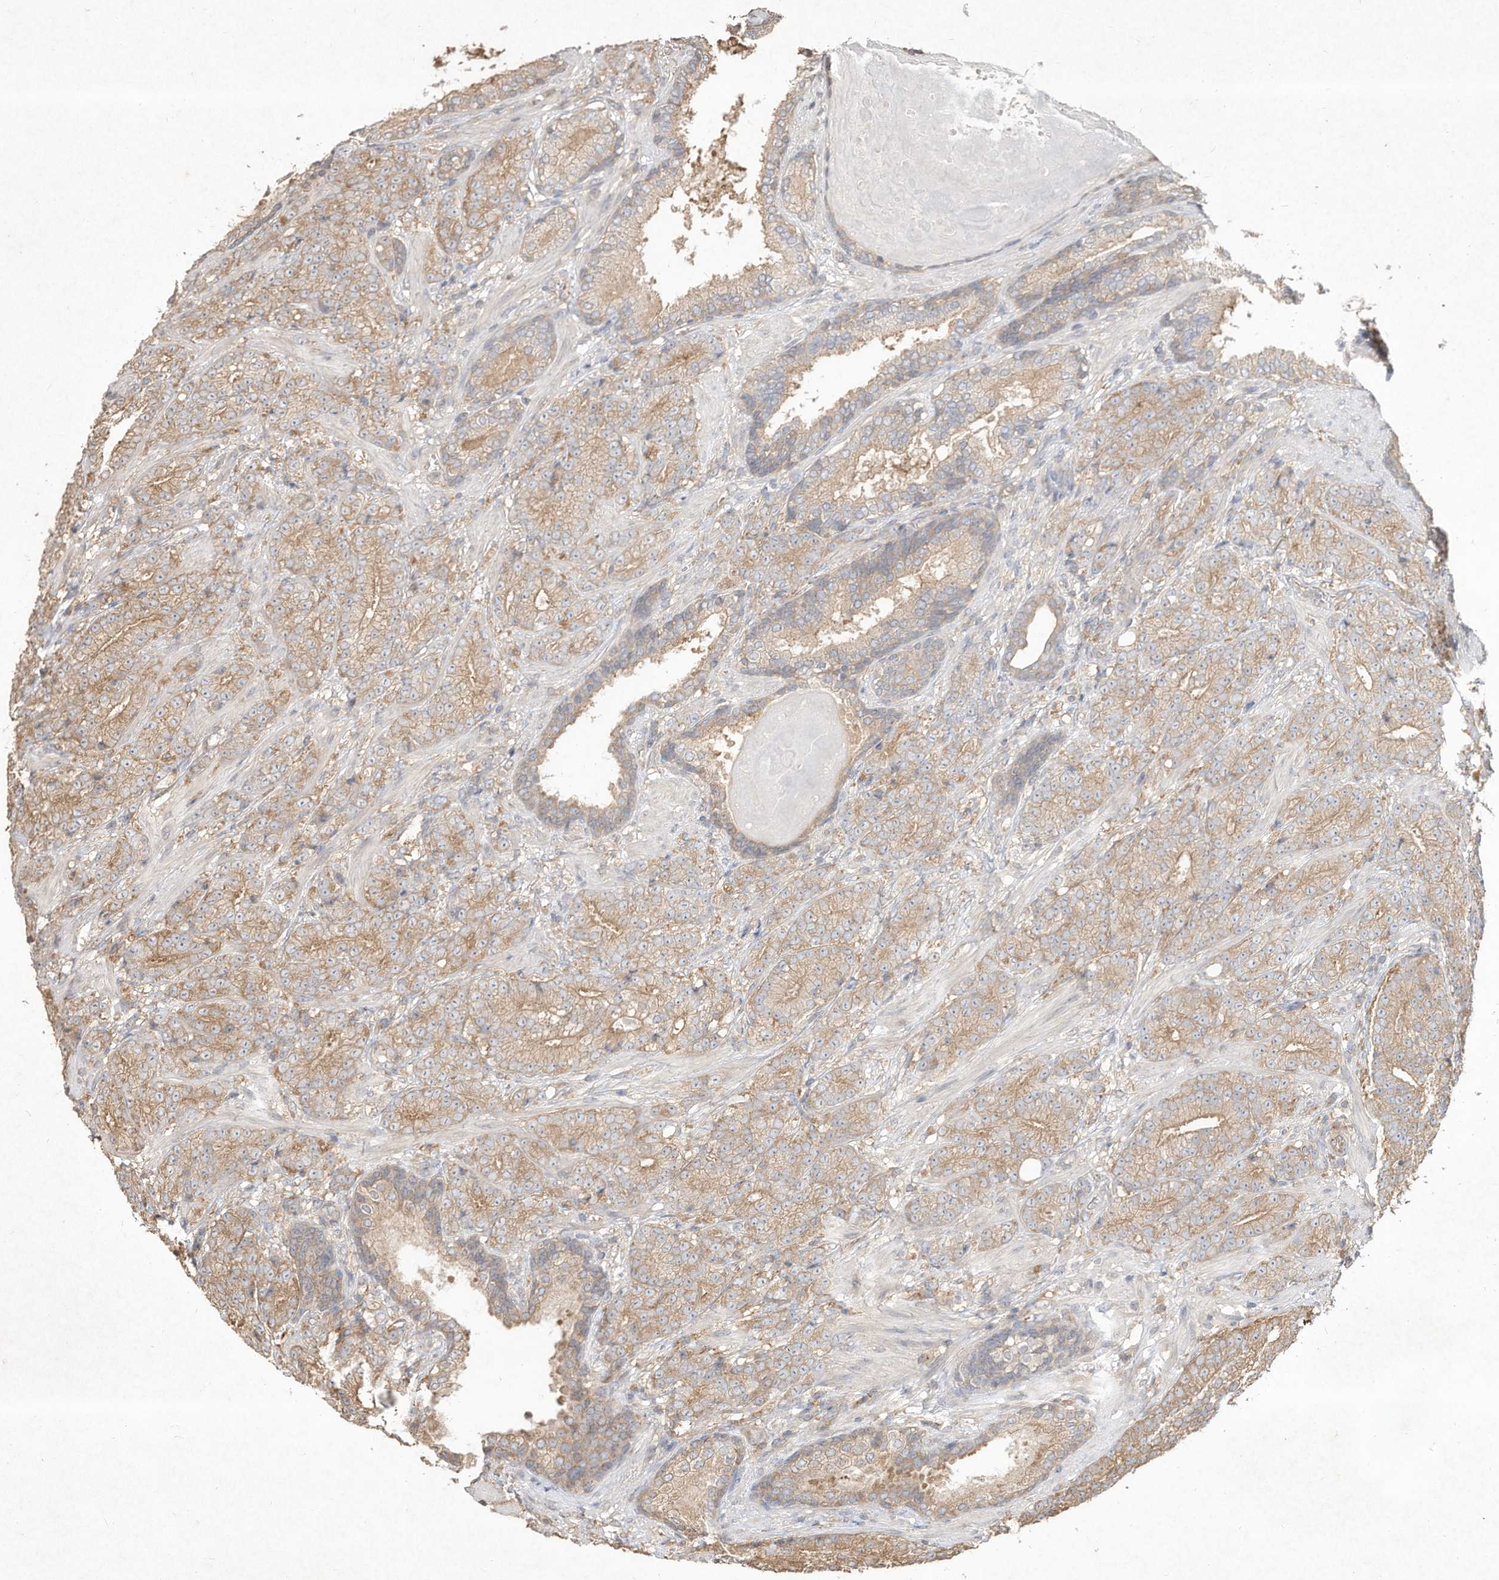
{"staining": {"intensity": "weak", "quantity": ">75%", "location": "cytoplasmic/membranous"}, "tissue": "prostate cancer", "cell_type": "Tumor cells", "image_type": "cancer", "snomed": [{"axis": "morphology", "description": "Adenocarcinoma, High grade"}, {"axis": "topography", "description": "Prostate"}], "caption": "Immunohistochemical staining of prostate high-grade adenocarcinoma demonstrates low levels of weak cytoplasmic/membranous expression in approximately >75% of tumor cells. (Stains: DAB in brown, nuclei in blue, Microscopy: brightfield microscopy at high magnification).", "gene": "DYNC1I2", "patient": {"sex": "male", "age": 61}}